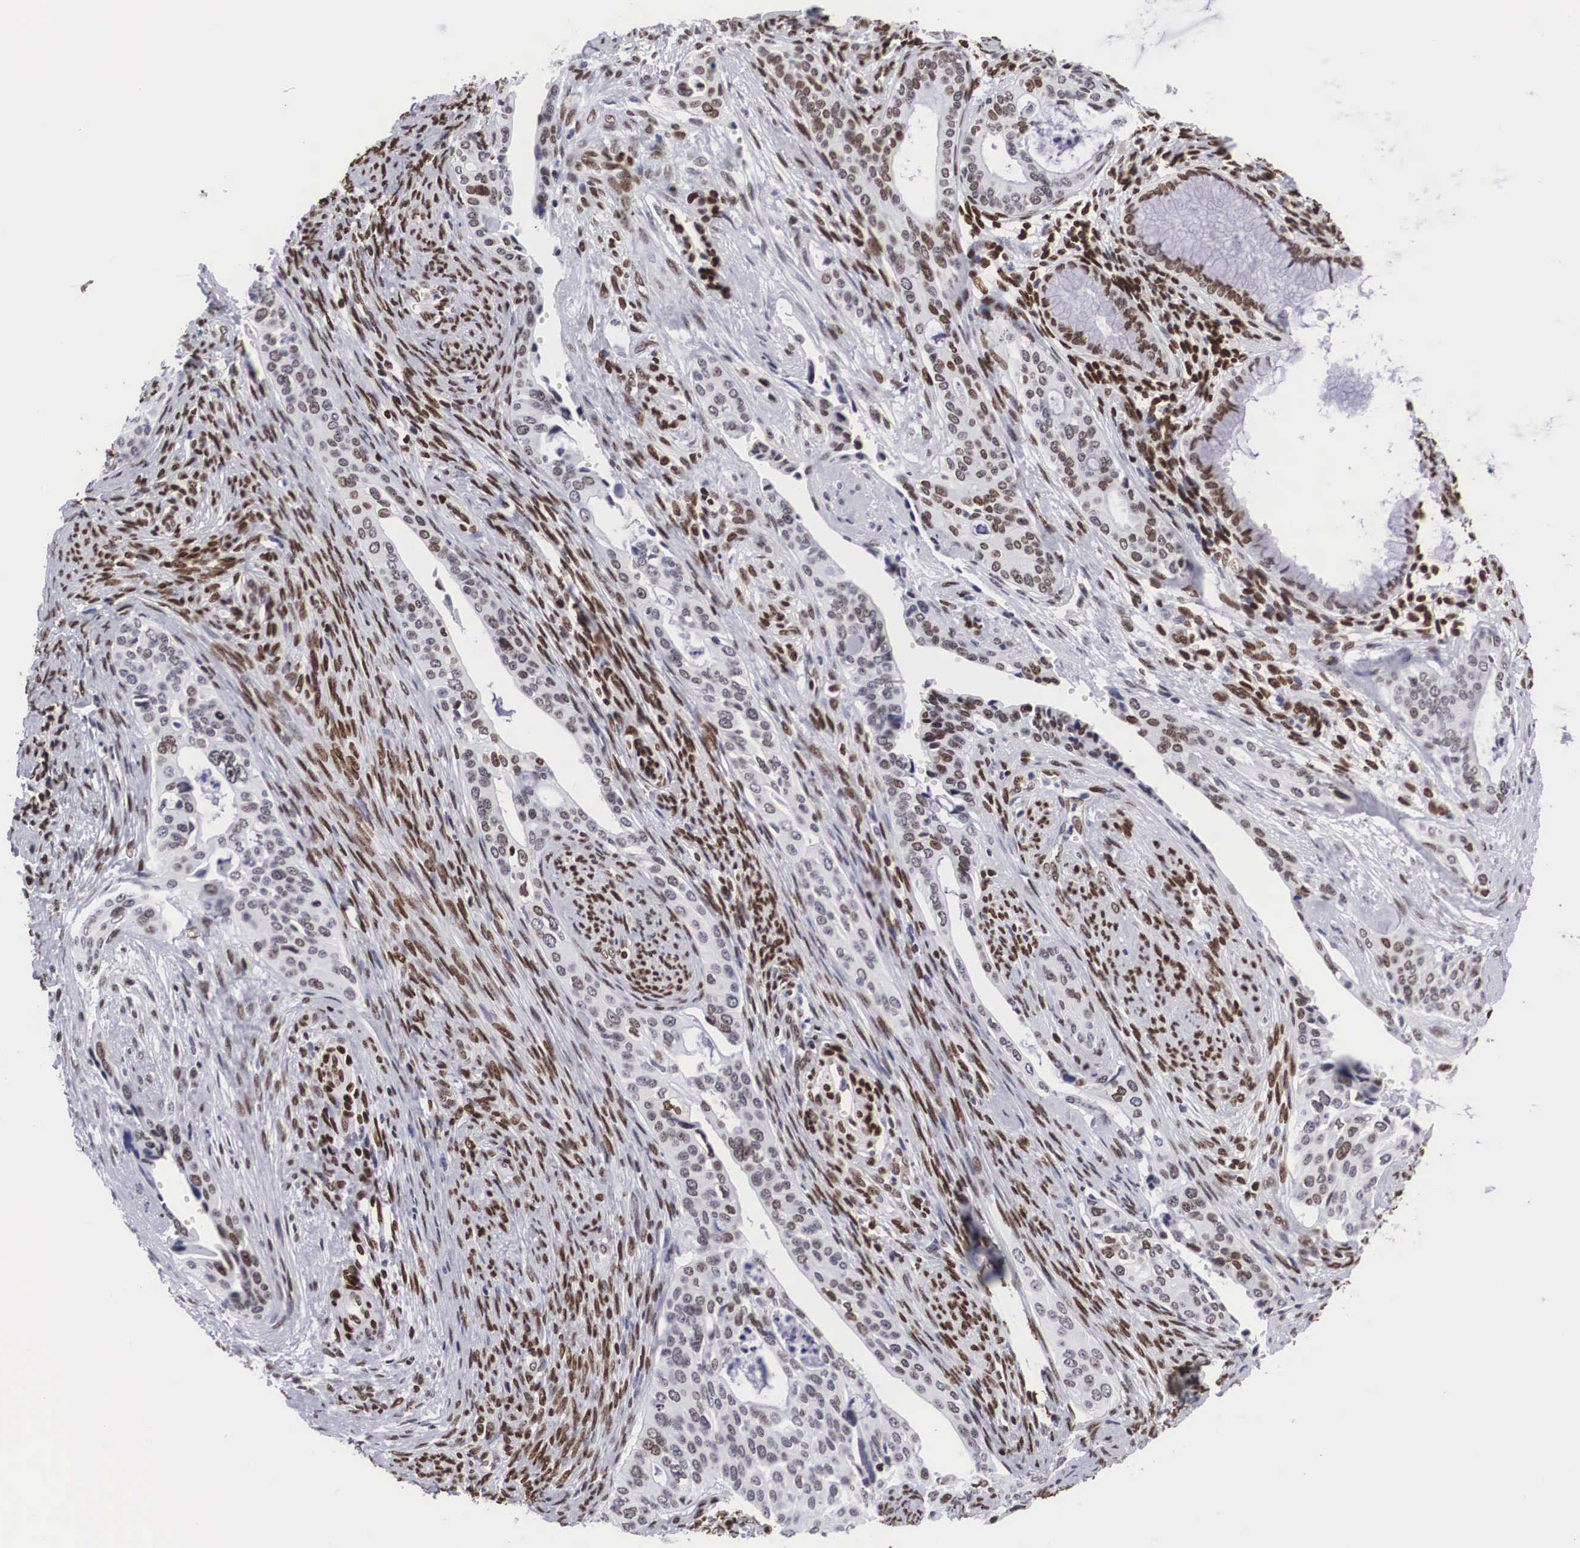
{"staining": {"intensity": "weak", "quantity": "25%-75%", "location": "nuclear"}, "tissue": "cervical cancer", "cell_type": "Tumor cells", "image_type": "cancer", "snomed": [{"axis": "morphology", "description": "Squamous cell carcinoma, NOS"}, {"axis": "topography", "description": "Cervix"}], "caption": "A brown stain labels weak nuclear expression of a protein in human cervical cancer (squamous cell carcinoma) tumor cells. (DAB (3,3'-diaminobenzidine) = brown stain, brightfield microscopy at high magnification).", "gene": "MECP2", "patient": {"sex": "female", "age": 34}}